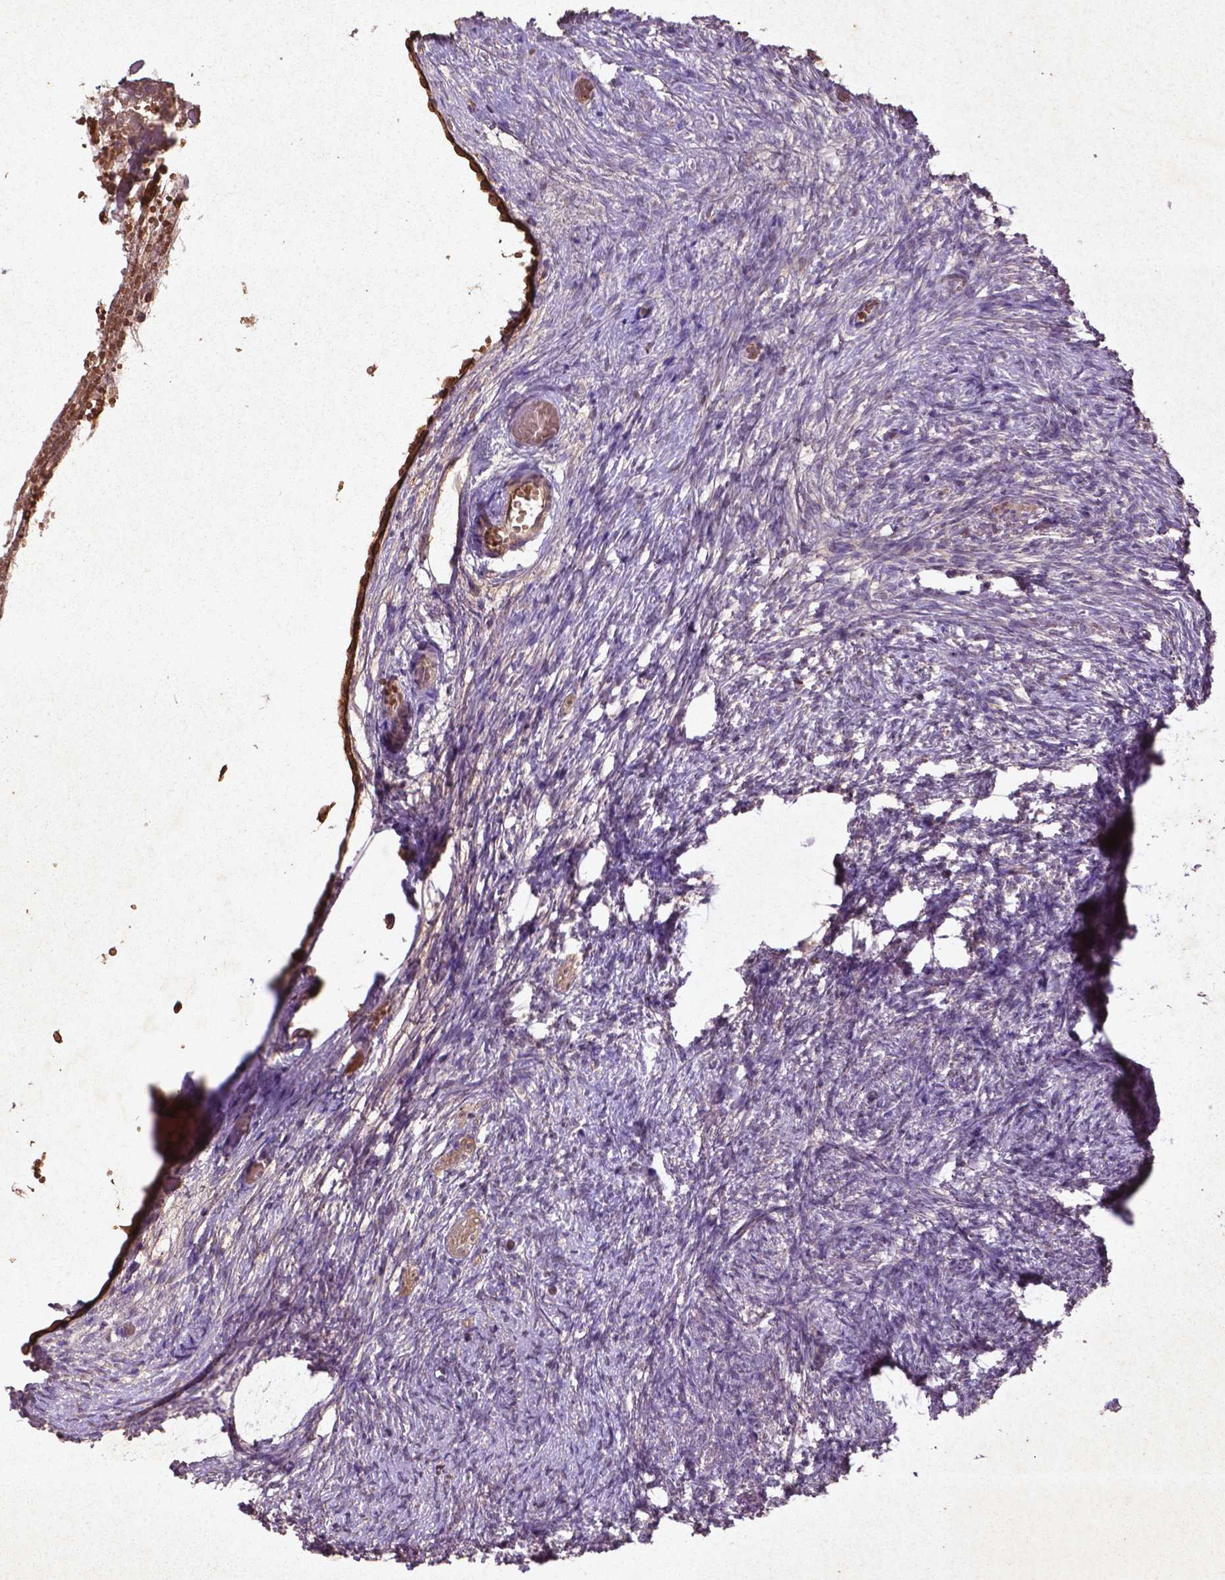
{"staining": {"intensity": "moderate", "quantity": ">75%", "location": "cytoplasmic/membranous"}, "tissue": "ovary", "cell_type": "Follicle cells", "image_type": "normal", "snomed": [{"axis": "morphology", "description": "Normal tissue, NOS"}, {"axis": "topography", "description": "Ovary"}], "caption": "High-magnification brightfield microscopy of normal ovary stained with DAB (3,3'-diaminobenzidine) (brown) and counterstained with hematoxylin (blue). follicle cells exhibit moderate cytoplasmic/membranous expression is seen in approximately>75% of cells. (DAB (3,3'-diaminobenzidine) = brown stain, brightfield microscopy at high magnification).", "gene": "COQ2", "patient": {"sex": "female", "age": 46}}